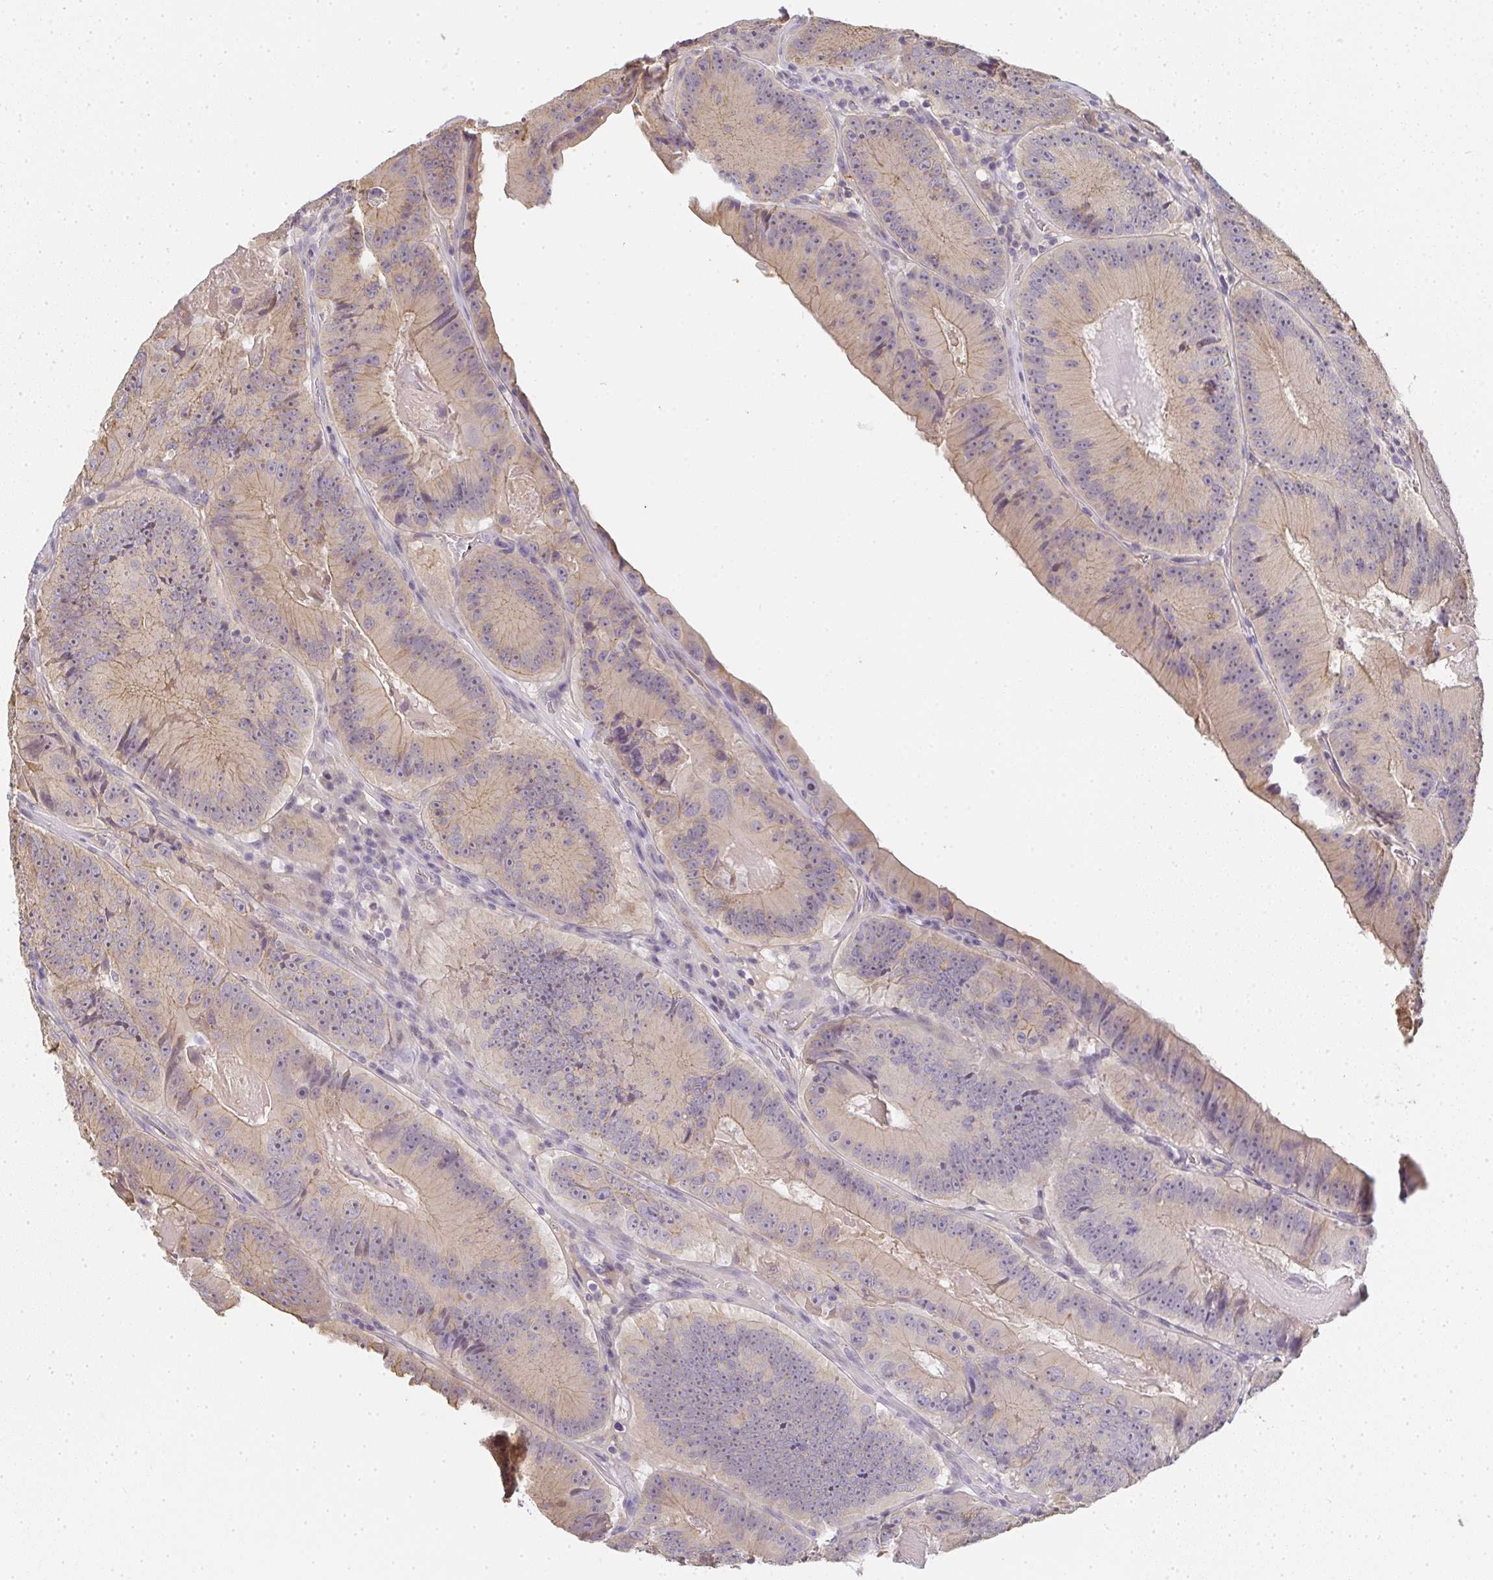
{"staining": {"intensity": "weak", "quantity": "25%-75%", "location": "cytoplasmic/membranous"}, "tissue": "colorectal cancer", "cell_type": "Tumor cells", "image_type": "cancer", "snomed": [{"axis": "morphology", "description": "Adenocarcinoma, NOS"}, {"axis": "topography", "description": "Colon"}], "caption": "Protein expression analysis of human colorectal cancer (adenocarcinoma) reveals weak cytoplasmic/membranous positivity in about 25%-75% of tumor cells.", "gene": "SLC35B3", "patient": {"sex": "female", "age": 86}}